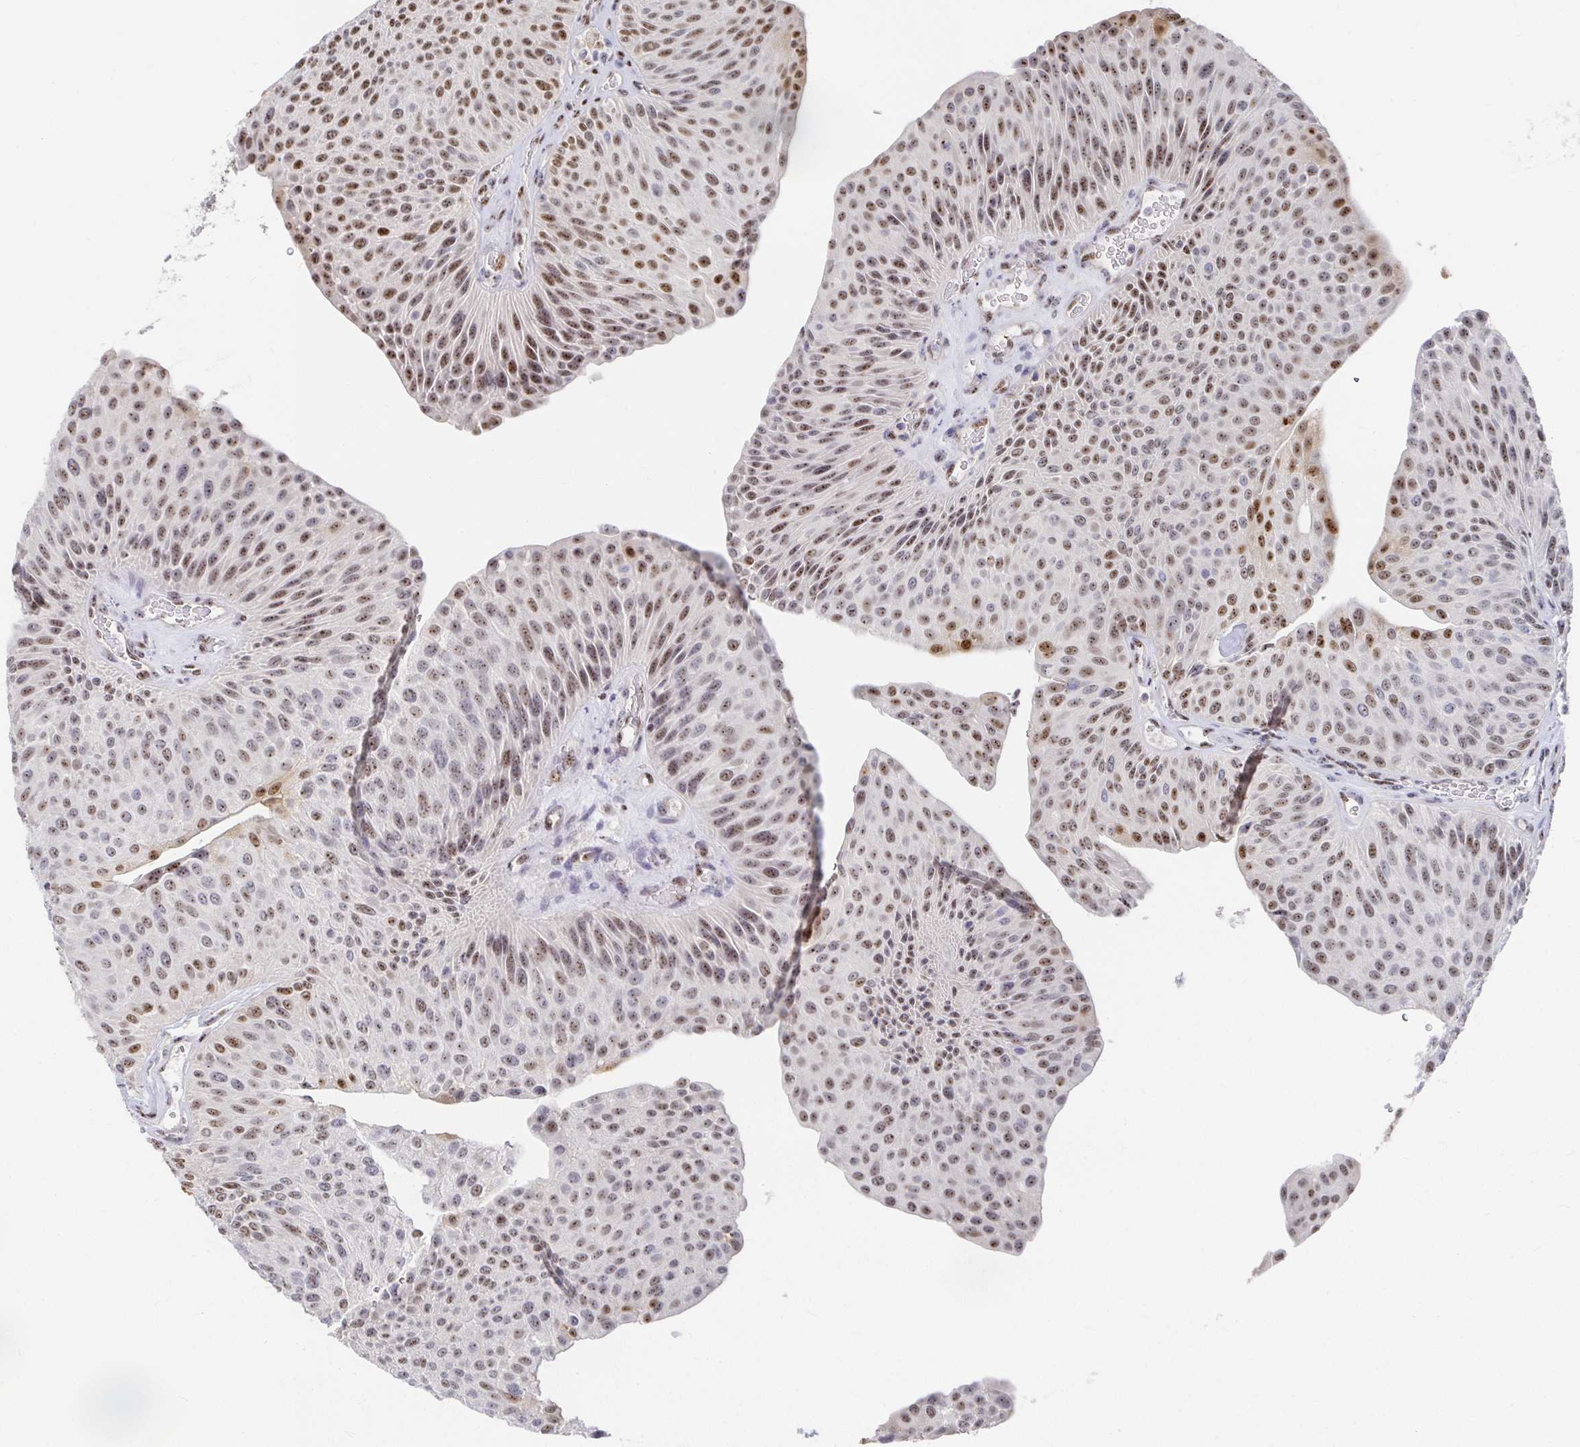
{"staining": {"intensity": "moderate", "quantity": "25%-75%", "location": "nuclear"}, "tissue": "urothelial cancer", "cell_type": "Tumor cells", "image_type": "cancer", "snomed": [{"axis": "morphology", "description": "Urothelial carcinoma, NOS"}, {"axis": "topography", "description": "Urinary bladder"}], "caption": "DAB immunohistochemical staining of transitional cell carcinoma reveals moderate nuclear protein positivity in approximately 25%-75% of tumor cells.", "gene": "CLIC3", "patient": {"sex": "male", "age": 67}}